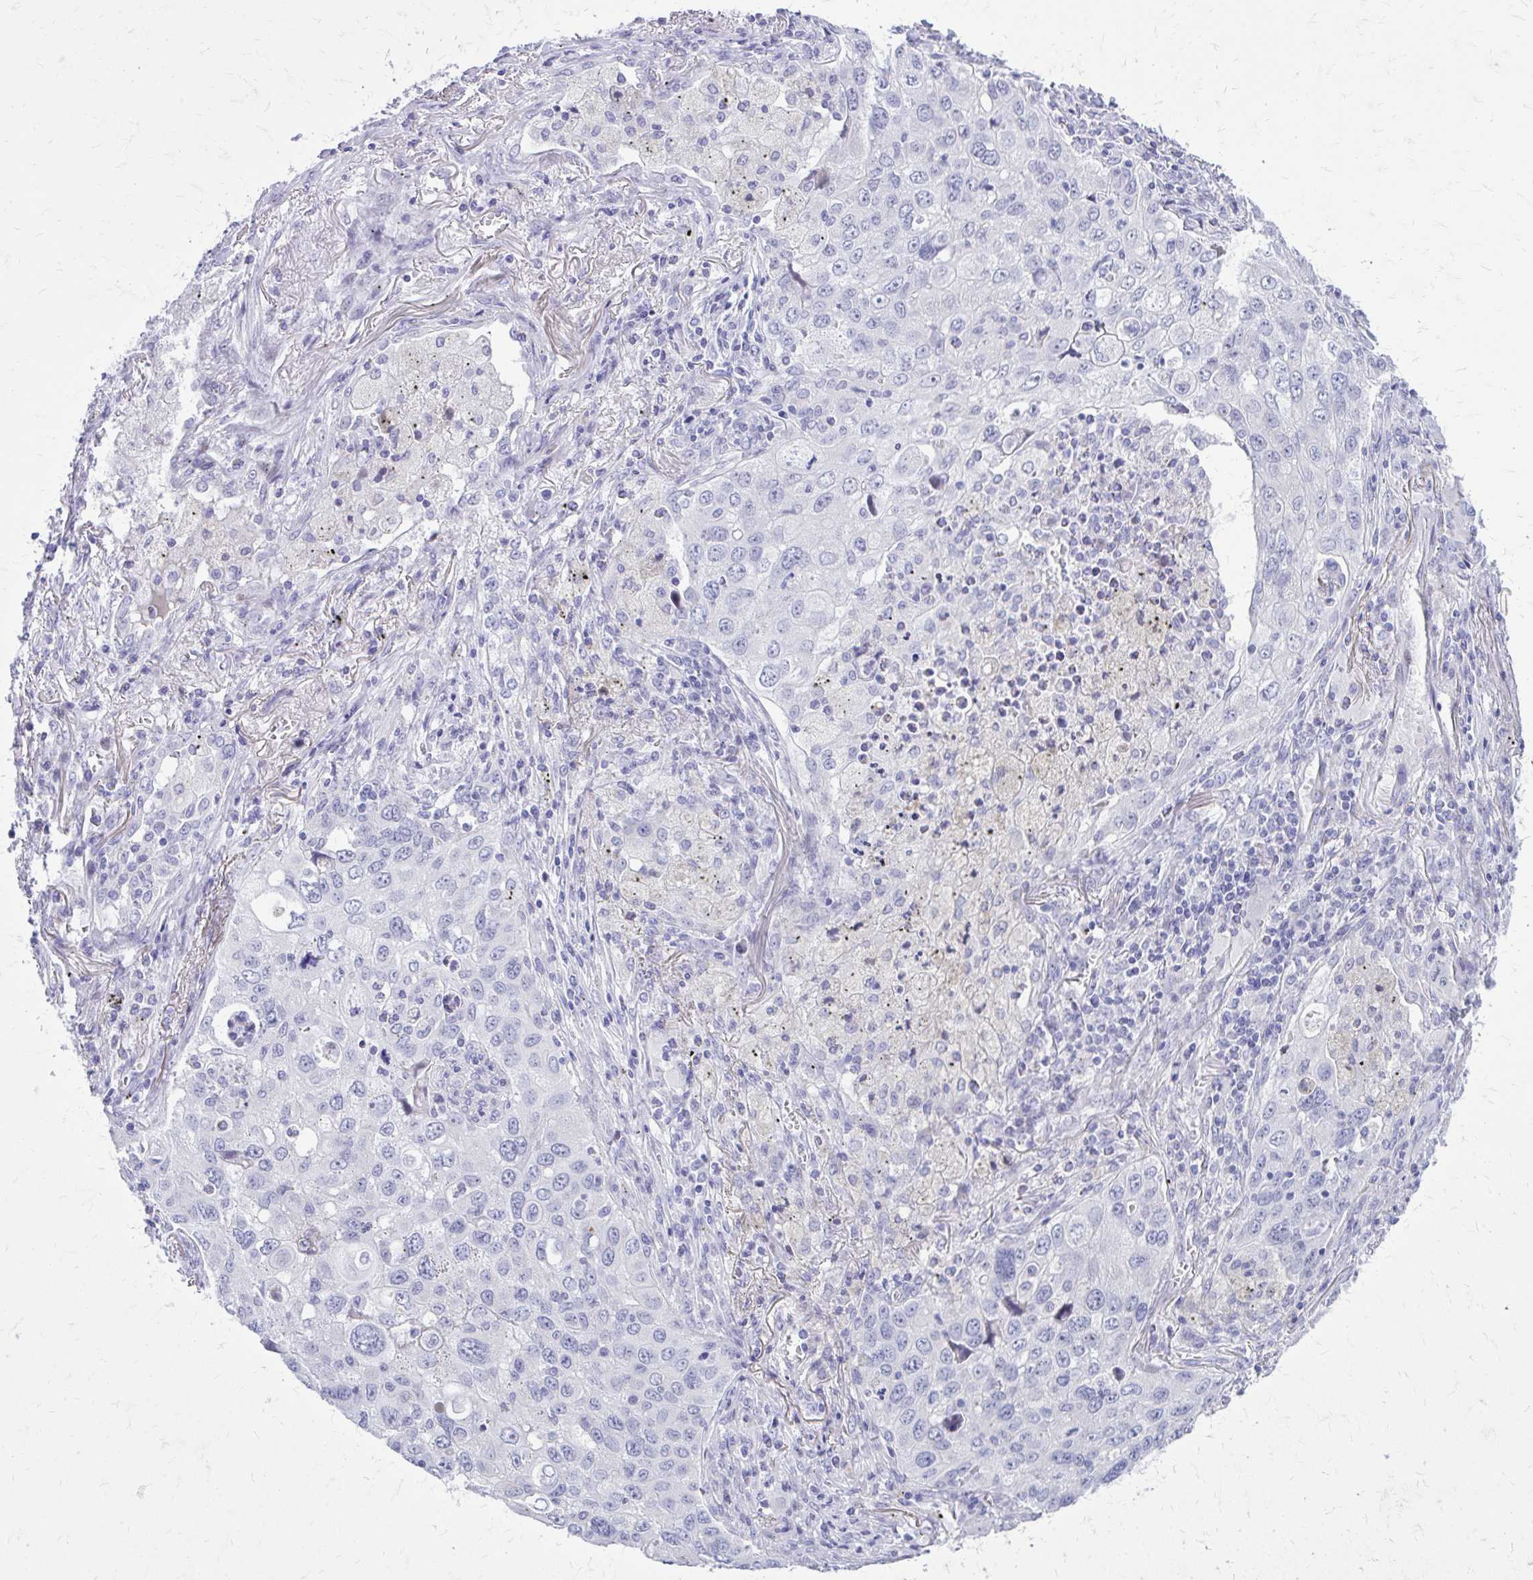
{"staining": {"intensity": "negative", "quantity": "none", "location": "none"}, "tissue": "lung cancer", "cell_type": "Tumor cells", "image_type": "cancer", "snomed": [{"axis": "morphology", "description": "Adenocarcinoma, NOS"}, {"axis": "morphology", "description": "Adenocarcinoma, metastatic, NOS"}, {"axis": "topography", "description": "Lymph node"}, {"axis": "topography", "description": "Lung"}], "caption": "The micrograph displays no staining of tumor cells in metastatic adenocarcinoma (lung).", "gene": "LCN15", "patient": {"sex": "female", "age": 42}}